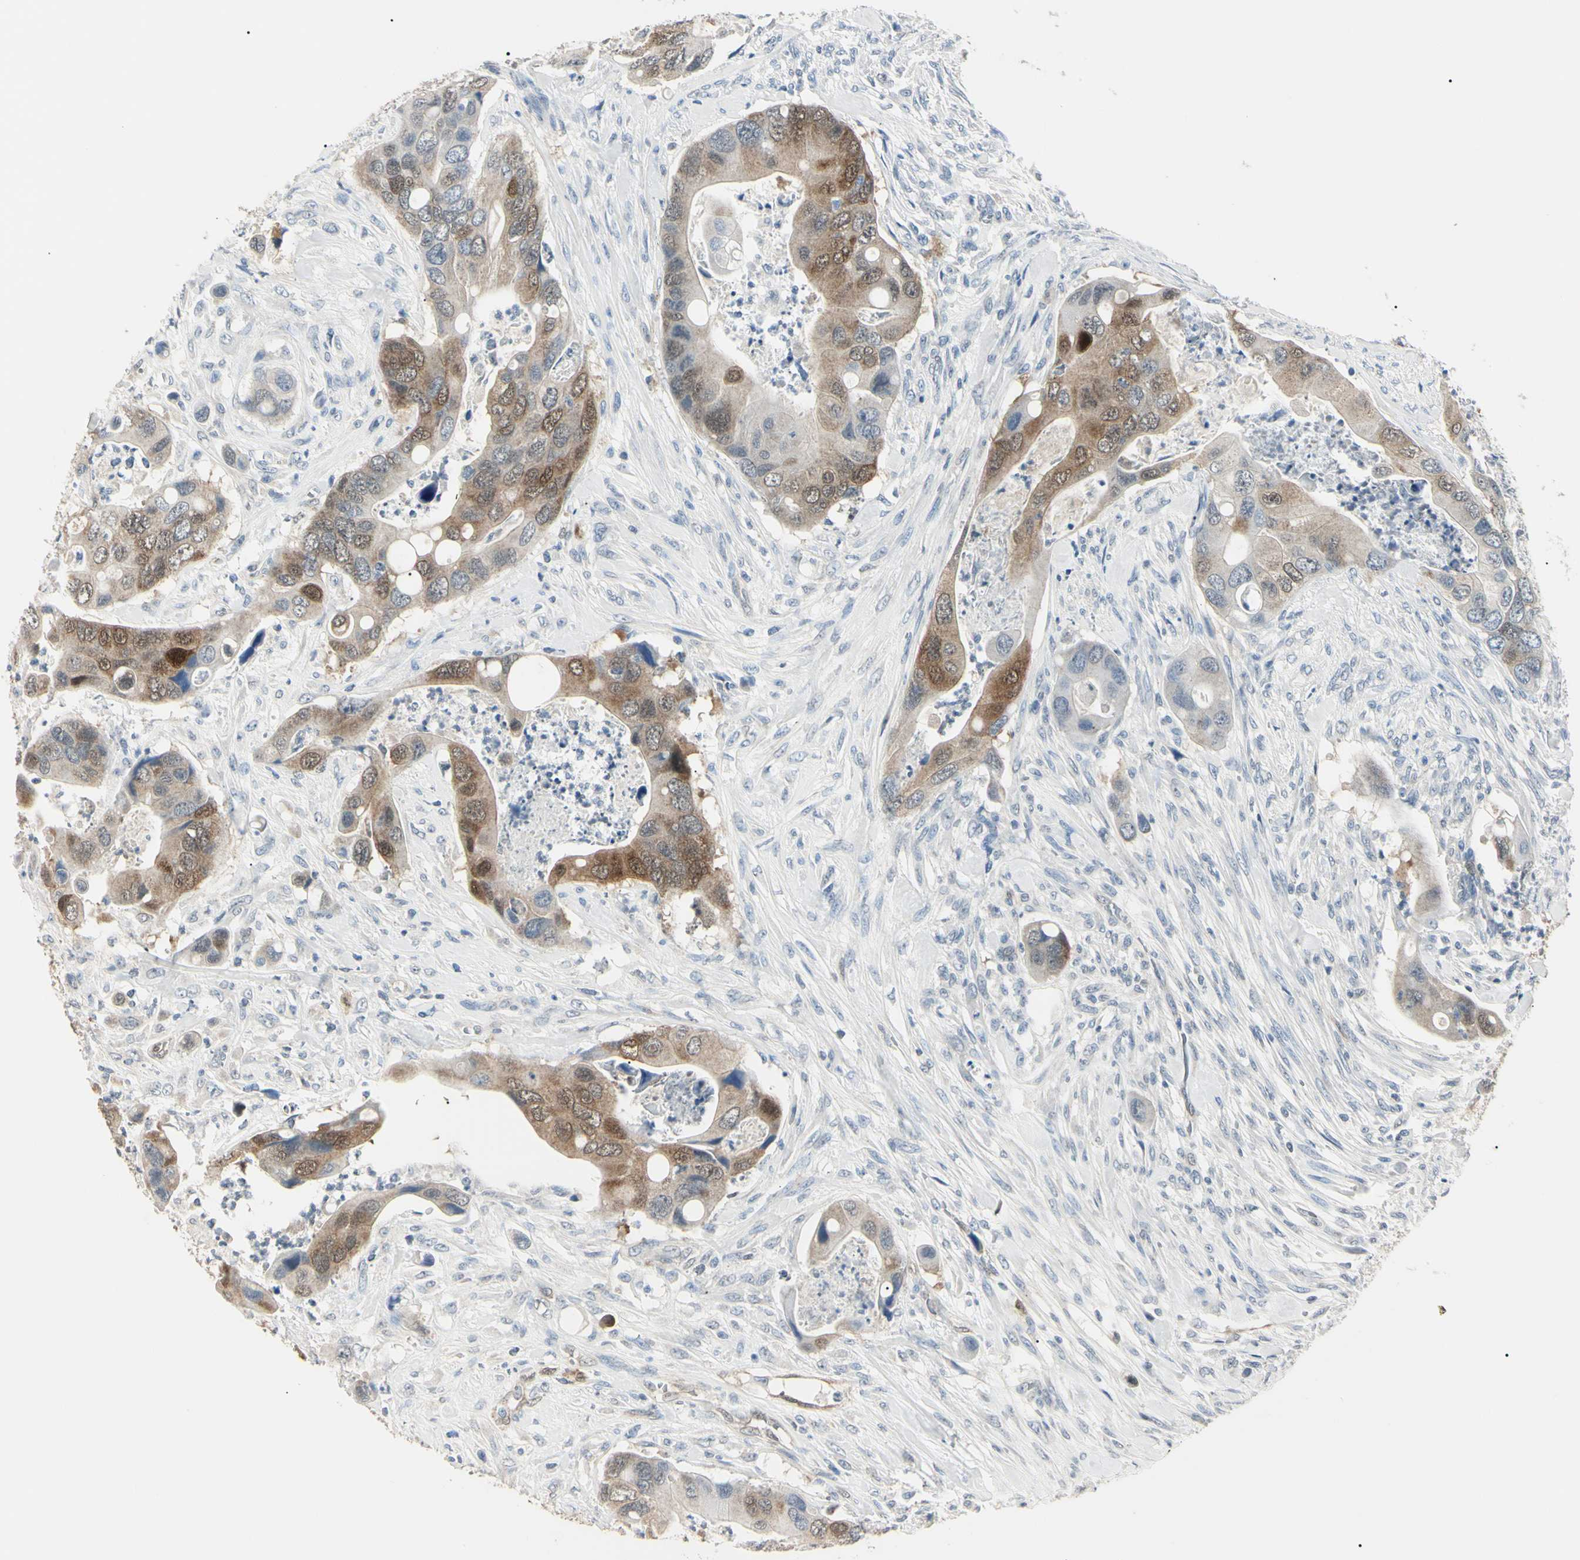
{"staining": {"intensity": "moderate", "quantity": "<25%", "location": "cytoplasmic/membranous,nuclear"}, "tissue": "colorectal cancer", "cell_type": "Tumor cells", "image_type": "cancer", "snomed": [{"axis": "morphology", "description": "Adenocarcinoma, NOS"}, {"axis": "topography", "description": "Rectum"}], "caption": "Colorectal adenocarcinoma tissue shows moderate cytoplasmic/membranous and nuclear staining in about <25% of tumor cells", "gene": "AKR1C3", "patient": {"sex": "female", "age": 57}}